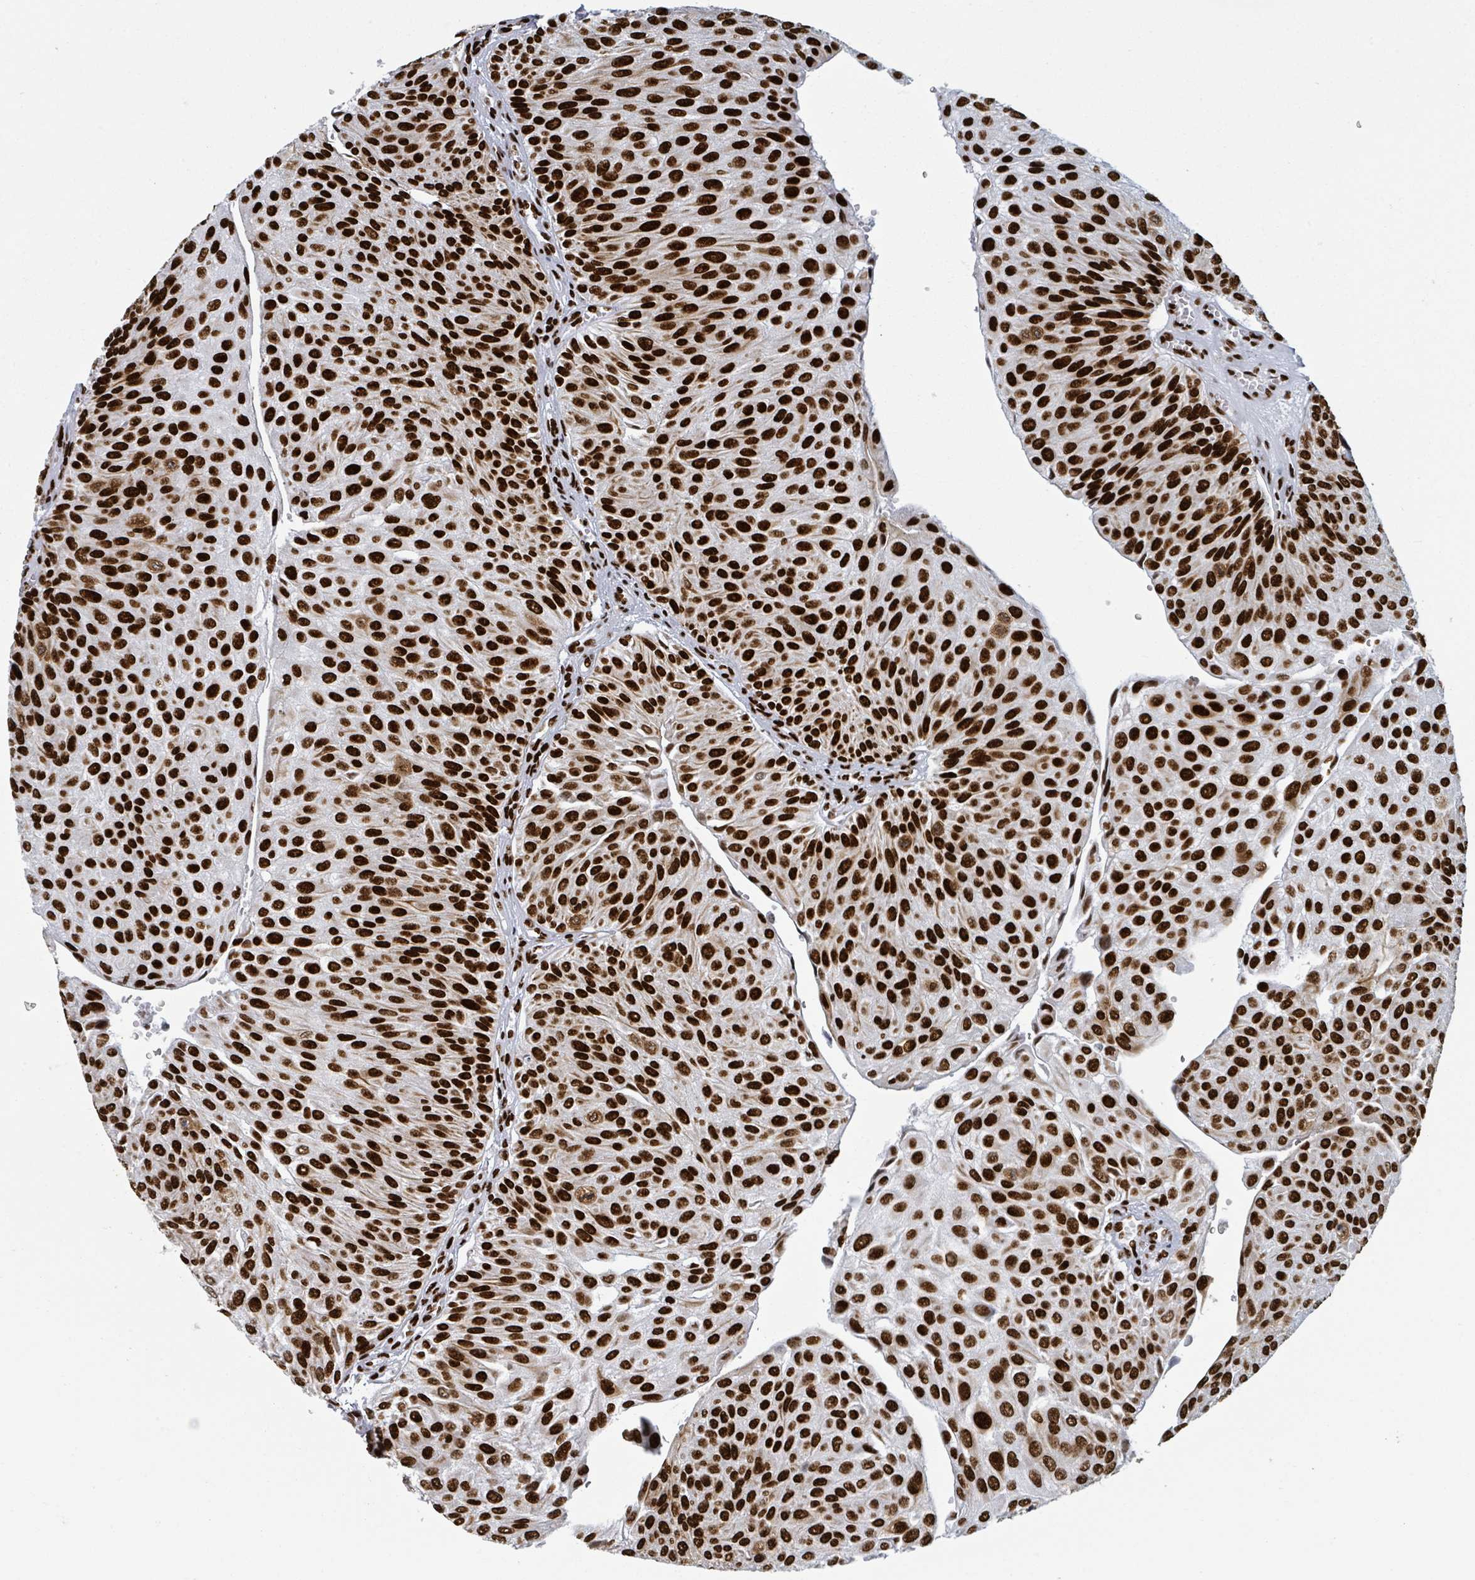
{"staining": {"intensity": "strong", "quantity": ">75%", "location": "nuclear"}, "tissue": "urothelial cancer", "cell_type": "Tumor cells", "image_type": "cancer", "snomed": [{"axis": "morphology", "description": "Urothelial carcinoma, NOS"}, {"axis": "topography", "description": "Urinary bladder"}], "caption": "DAB immunohistochemical staining of human urothelial cancer displays strong nuclear protein positivity in about >75% of tumor cells.", "gene": "DHX16", "patient": {"sex": "male", "age": 67}}